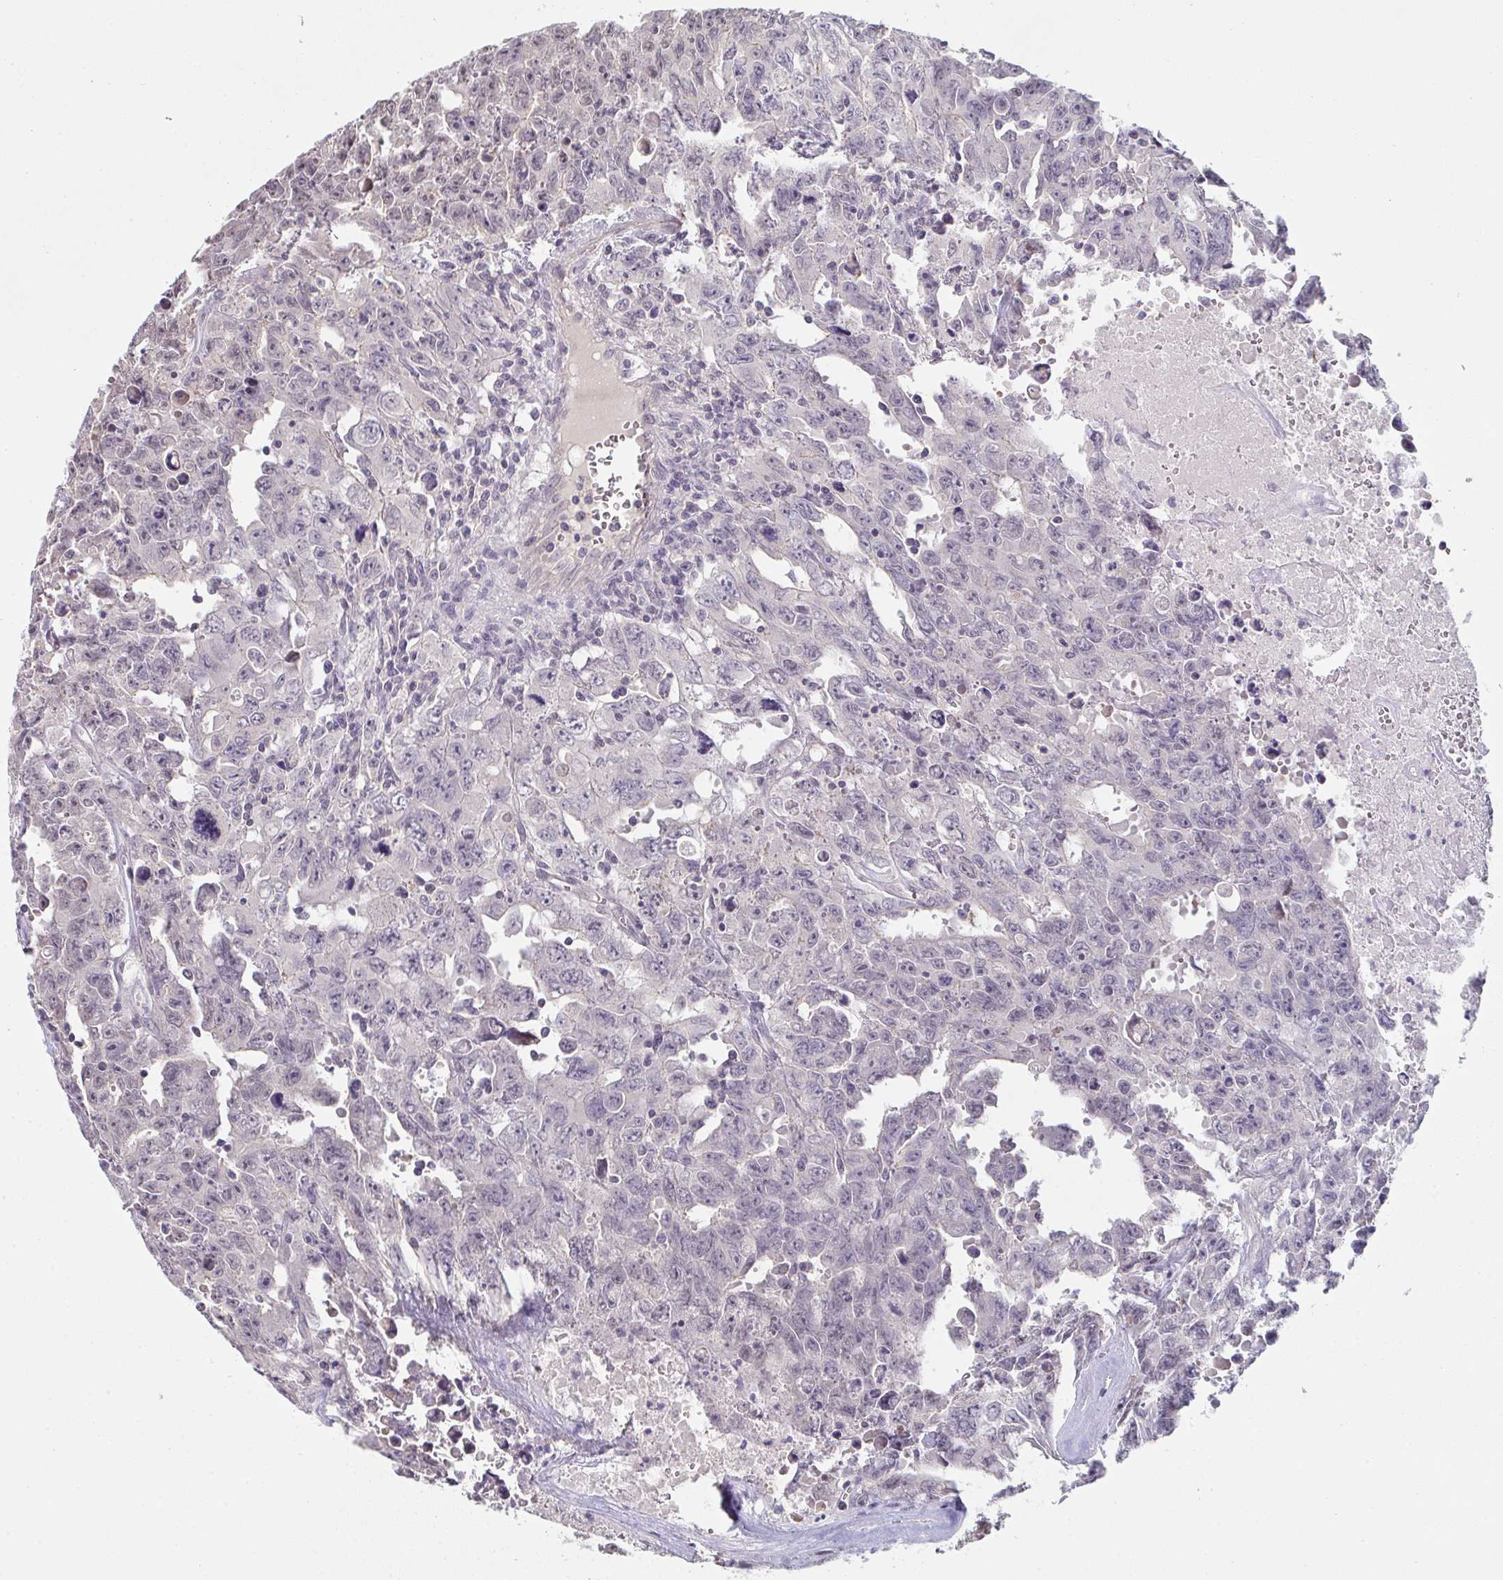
{"staining": {"intensity": "negative", "quantity": "none", "location": "none"}, "tissue": "testis cancer", "cell_type": "Tumor cells", "image_type": "cancer", "snomed": [{"axis": "morphology", "description": "Carcinoma, Embryonal, NOS"}, {"axis": "topography", "description": "Testis"}], "caption": "High magnification brightfield microscopy of testis cancer (embryonal carcinoma) stained with DAB (brown) and counterstained with hematoxylin (blue): tumor cells show no significant staining.", "gene": "ZNF214", "patient": {"sex": "male", "age": 24}}